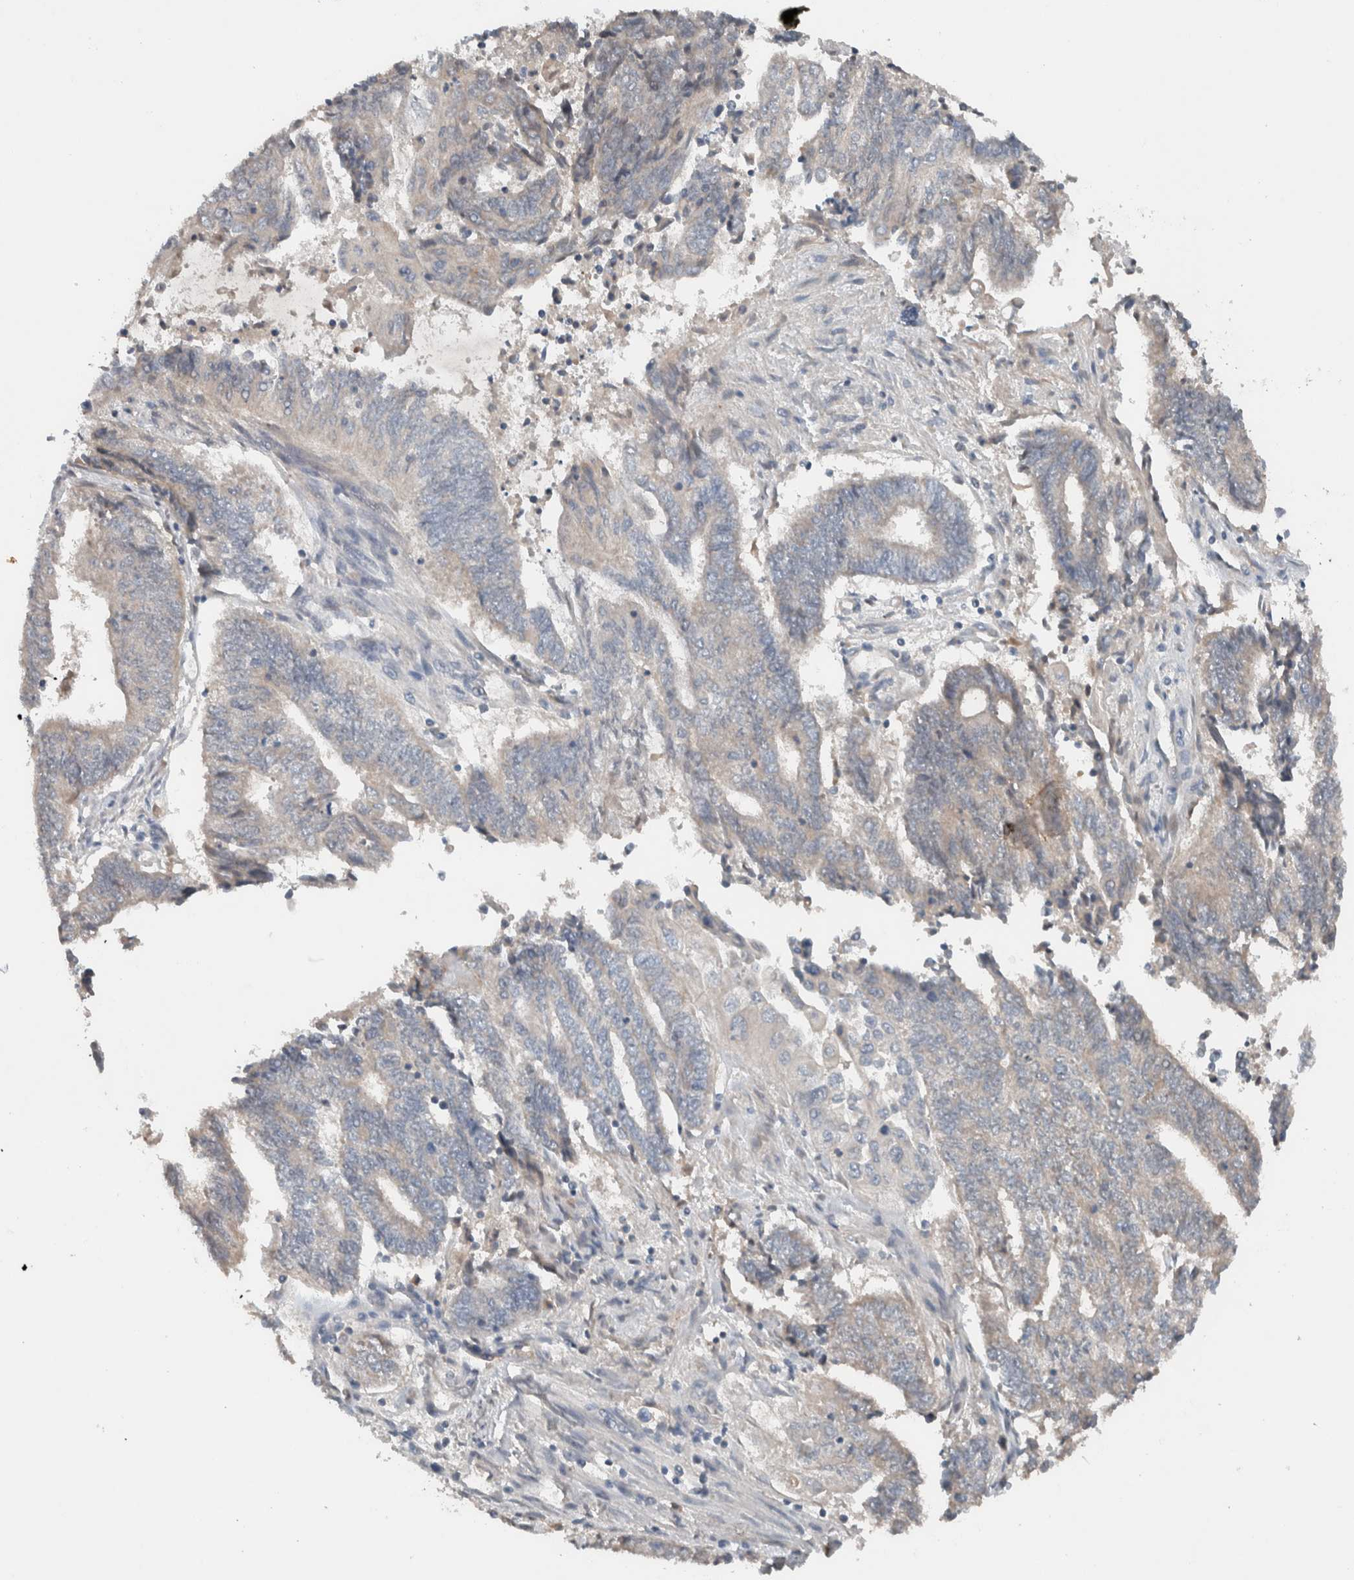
{"staining": {"intensity": "negative", "quantity": "none", "location": "none"}, "tissue": "endometrial cancer", "cell_type": "Tumor cells", "image_type": "cancer", "snomed": [{"axis": "morphology", "description": "Adenocarcinoma, NOS"}, {"axis": "topography", "description": "Uterus"}, {"axis": "topography", "description": "Endometrium"}], "caption": "IHC of human endometrial adenocarcinoma reveals no positivity in tumor cells.", "gene": "UGCG", "patient": {"sex": "female", "age": 70}}